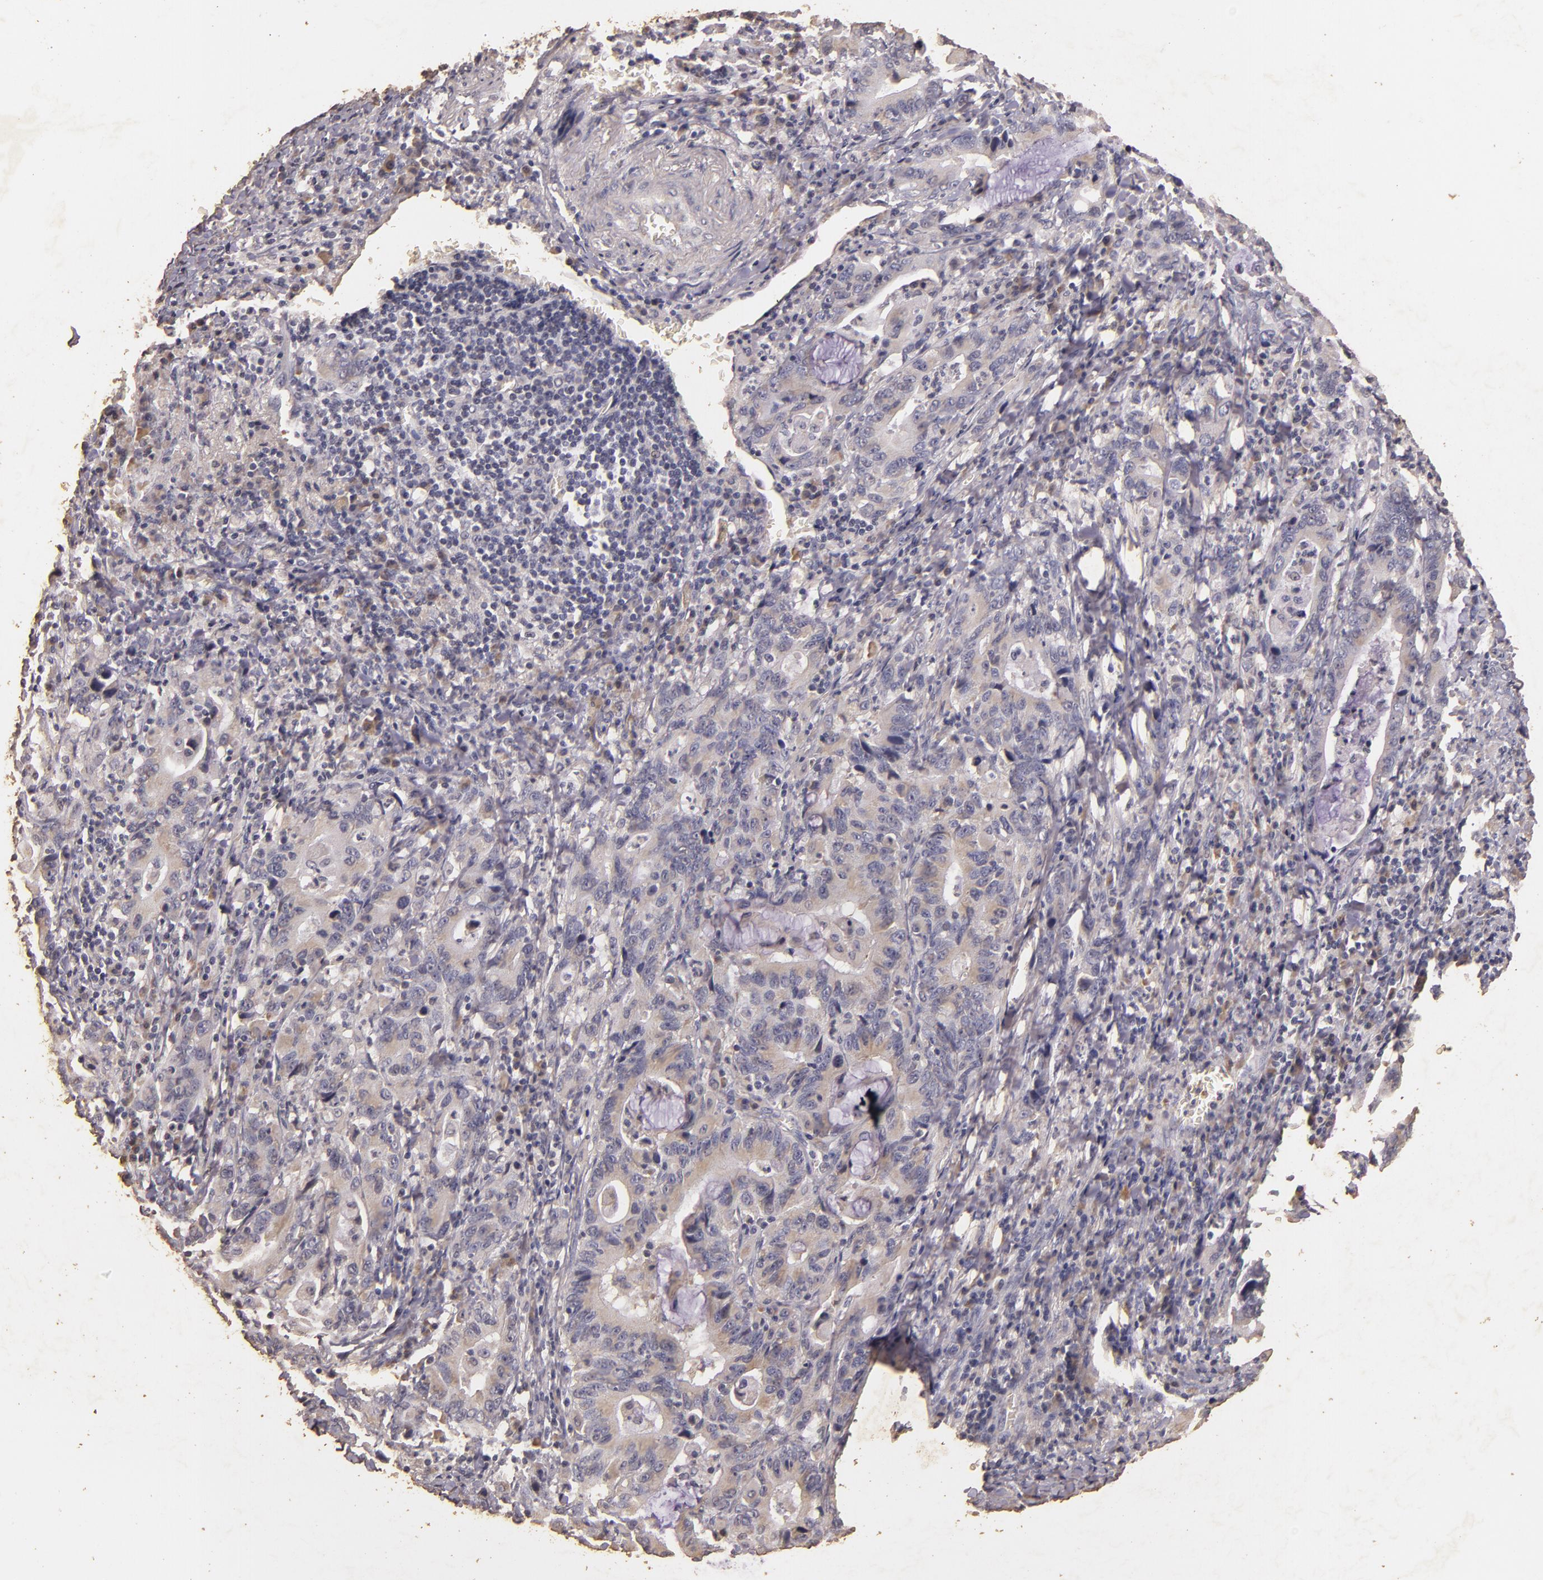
{"staining": {"intensity": "negative", "quantity": "none", "location": "none"}, "tissue": "stomach cancer", "cell_type": "Tumor cells", "image_type": "cancer", "snomed": [{"axis": "morphology", "description": "Adenocarcinoma, NOS"}, {"axis": "topography", "description": "Stomach, upper"}], "caption": "Immunohistochemical staining of stomach cancer (adenocarcinoma) reveals no significant staining in tumor cells. (DAB IHC, high magnification).", "gene": "BCL2L13", "patient": {"sex": "male", "age": 63}}